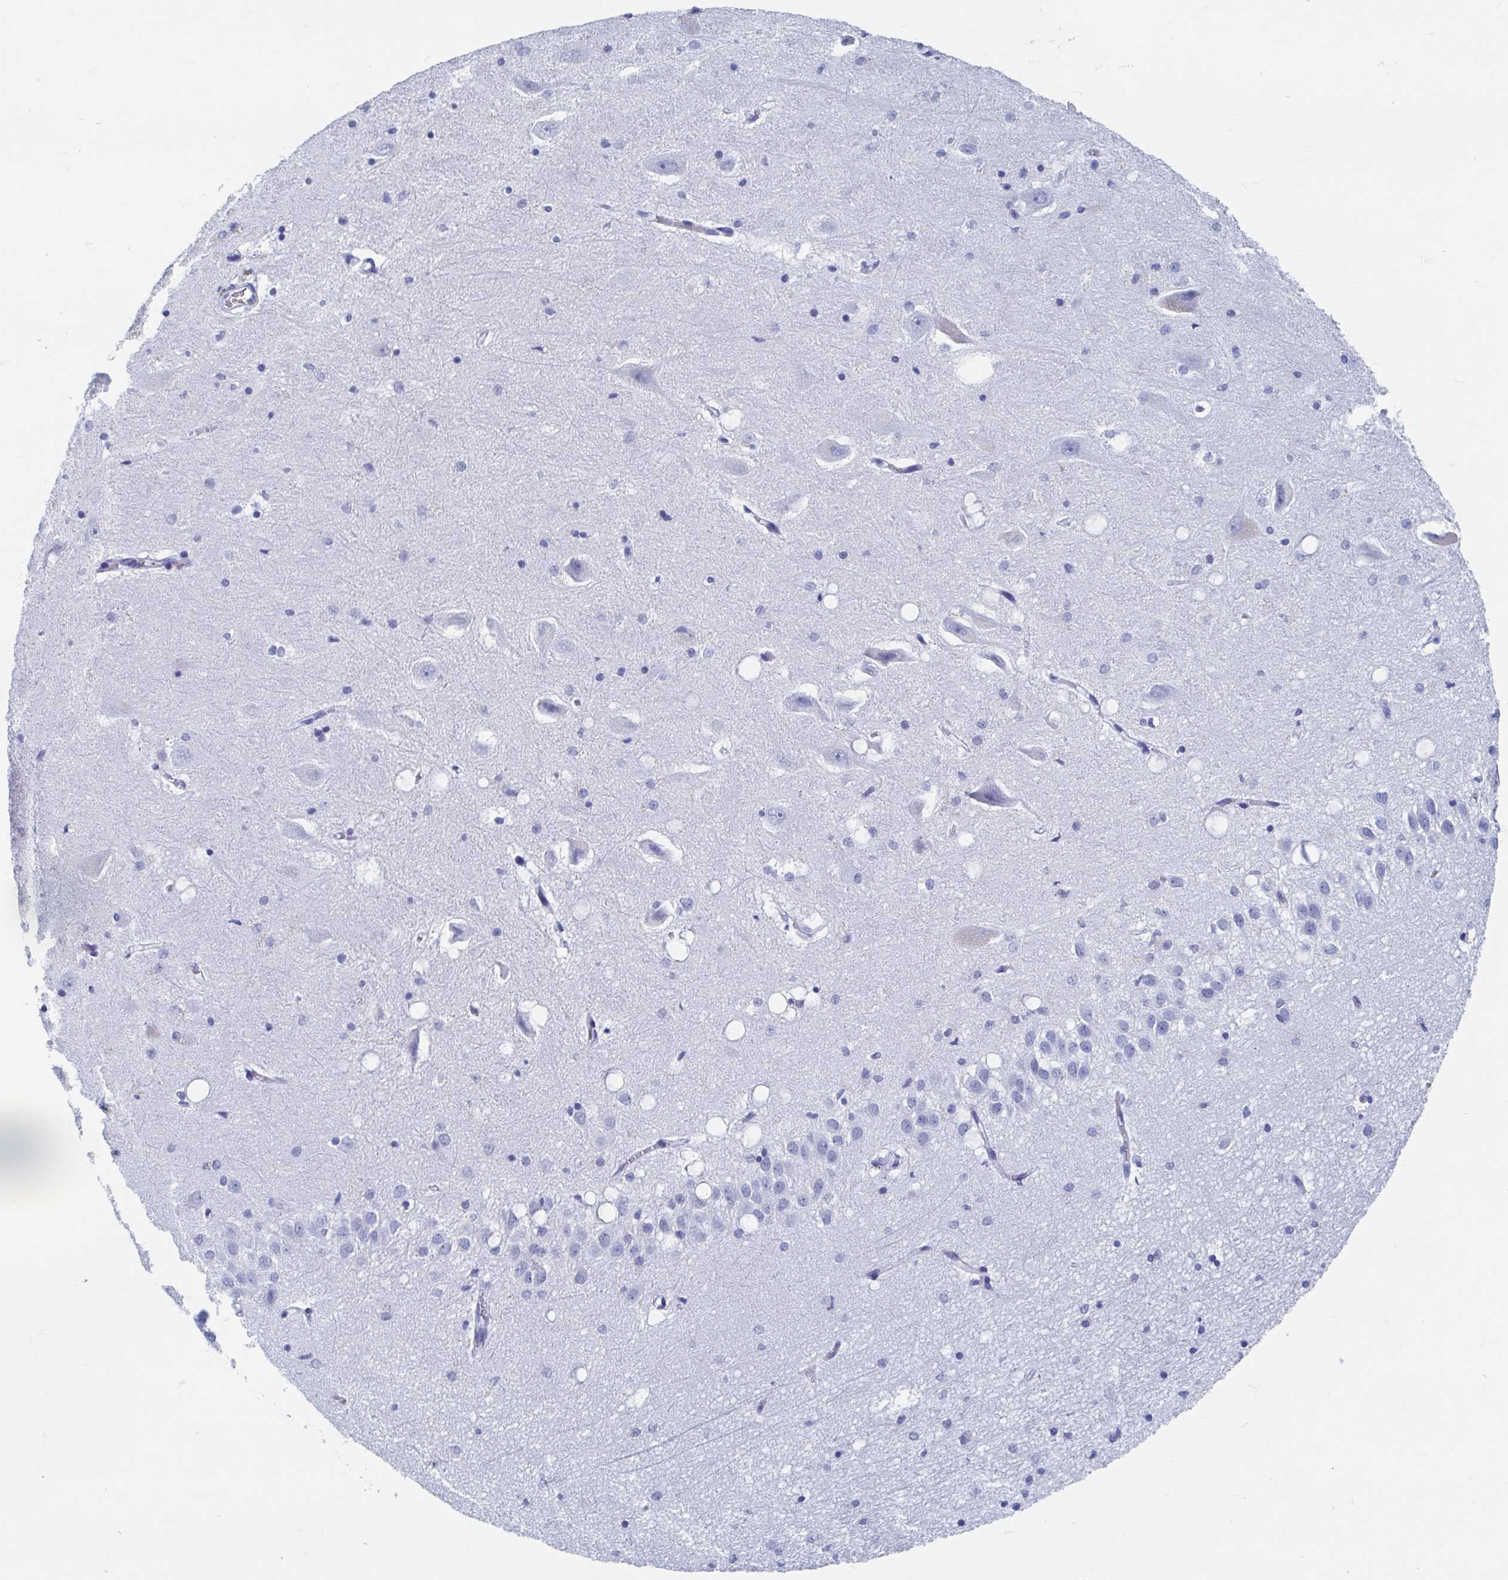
{"staining": {"intensity": "negative", "quantity": "none", "location": "none"}, "tissue": "hippocampus", "cell_type": "Glial cells", "image_type": "normal", "snomed": [{"axis": "morphology", "description": "Normal tissue, NOS"}, {"axis": "topography", "description": "Hippocampus"}], "caption": "Human hippocampus stained for a protein using immunohistochemistry (IHC) displays no positivity in glial cells.", "gene": "C10orf53", "patient": {"sex": "male", "age": 58}}